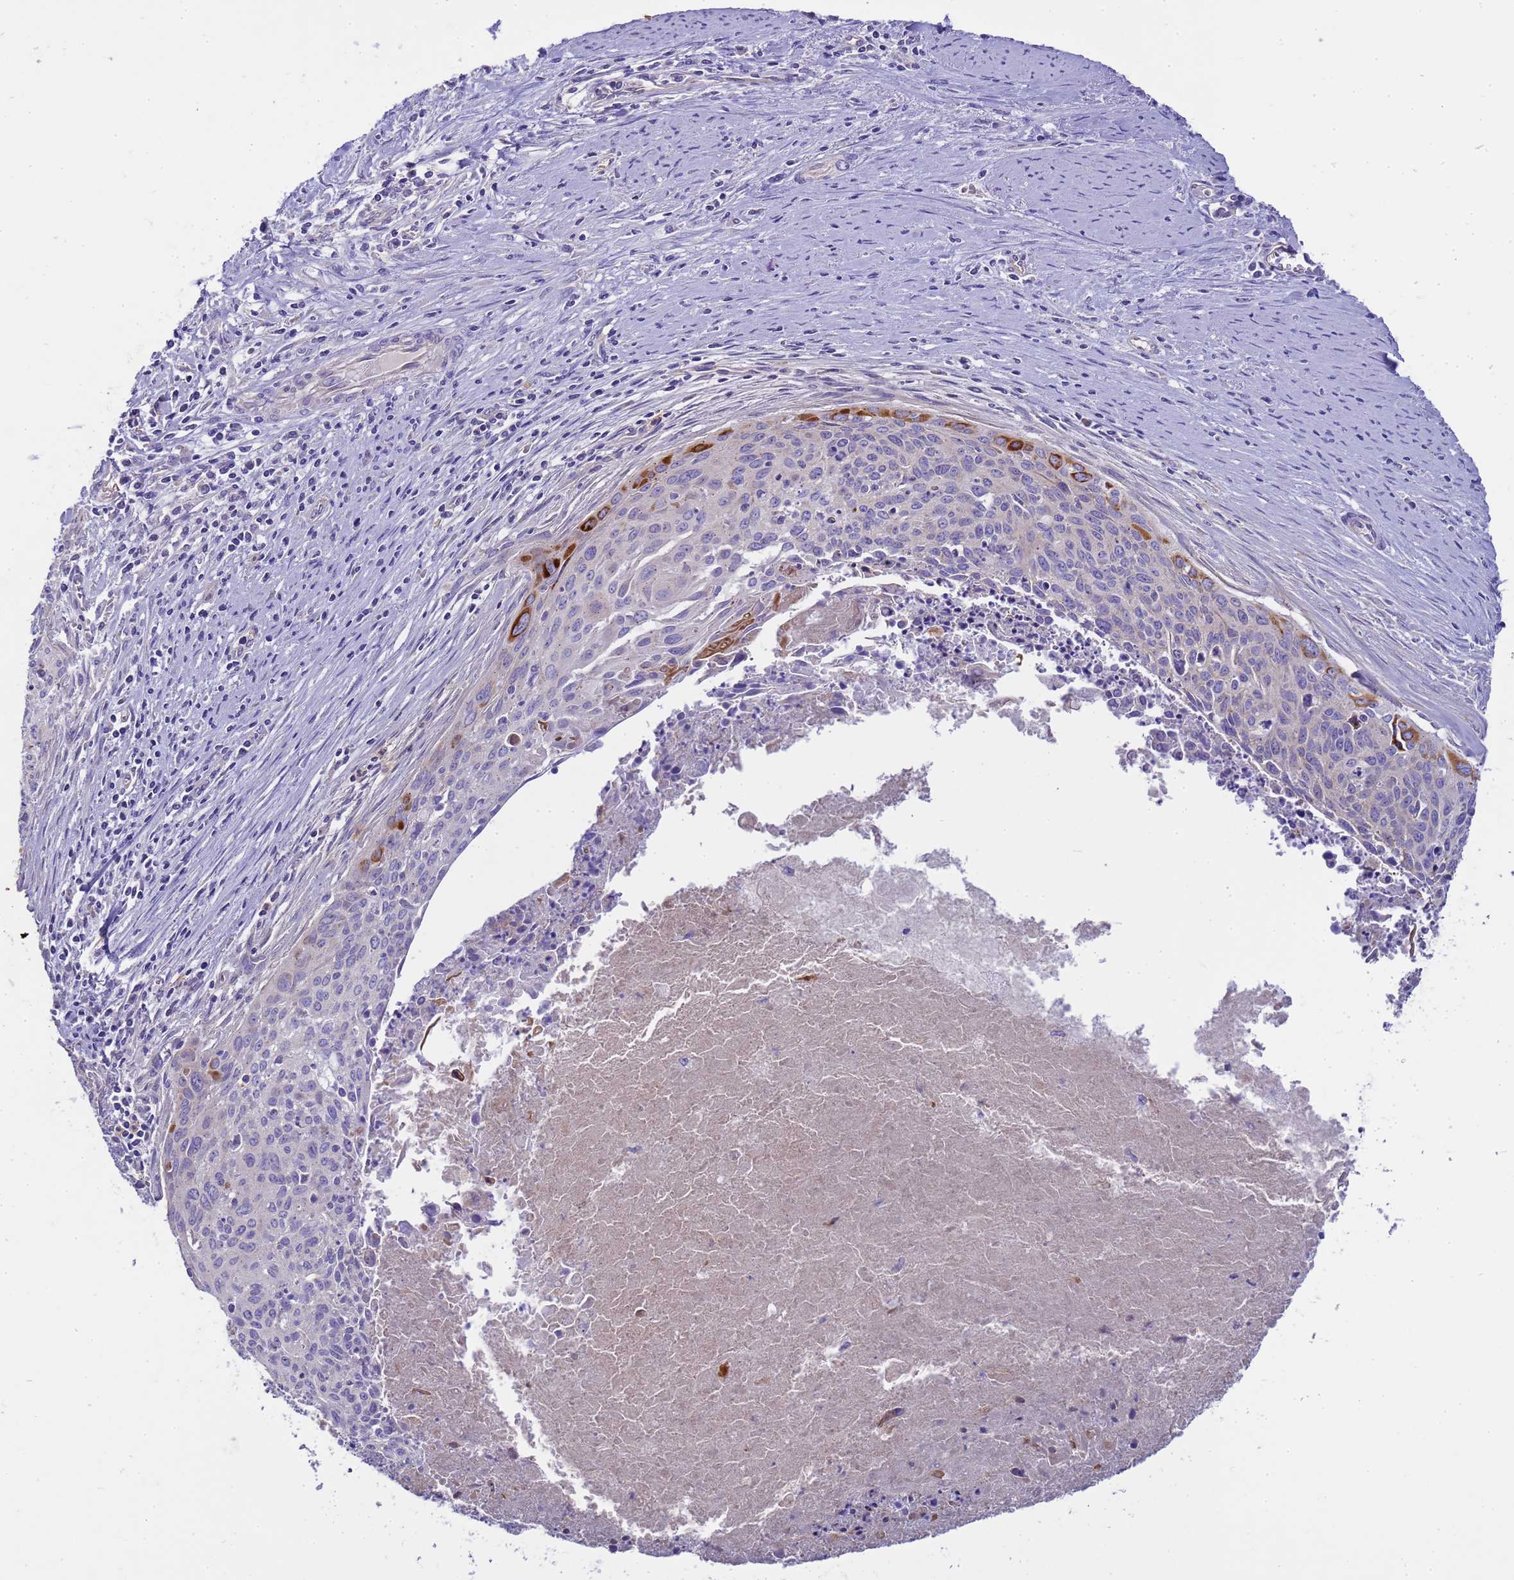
{"staining": {"intensity": "moderate", "quantity": "<25%", "location": "cytoplasmic/membranous"}, "tissue": "cervical cancer", "cell_type": "Tumor cells", "image_type": "cancer", "snomed": [{"axis": "morphology", "description": "Squamous cell carcinoma, NOS"}, {"axis": "topography", "description": "Cervix"}], "caption": "Brown immunohistochemical staining in cervical cancer (squamous cell carcinoma) reveals moderate cytoplasmic/membranous staining in approximately <25% of tumor cells. (Stains: DAB in brown, nuclei in blue, Microscopy: brightfield microscopy at high magnification).", "gene": "RIPPLY2", "patient": {"sex": "female", "age": 55}}